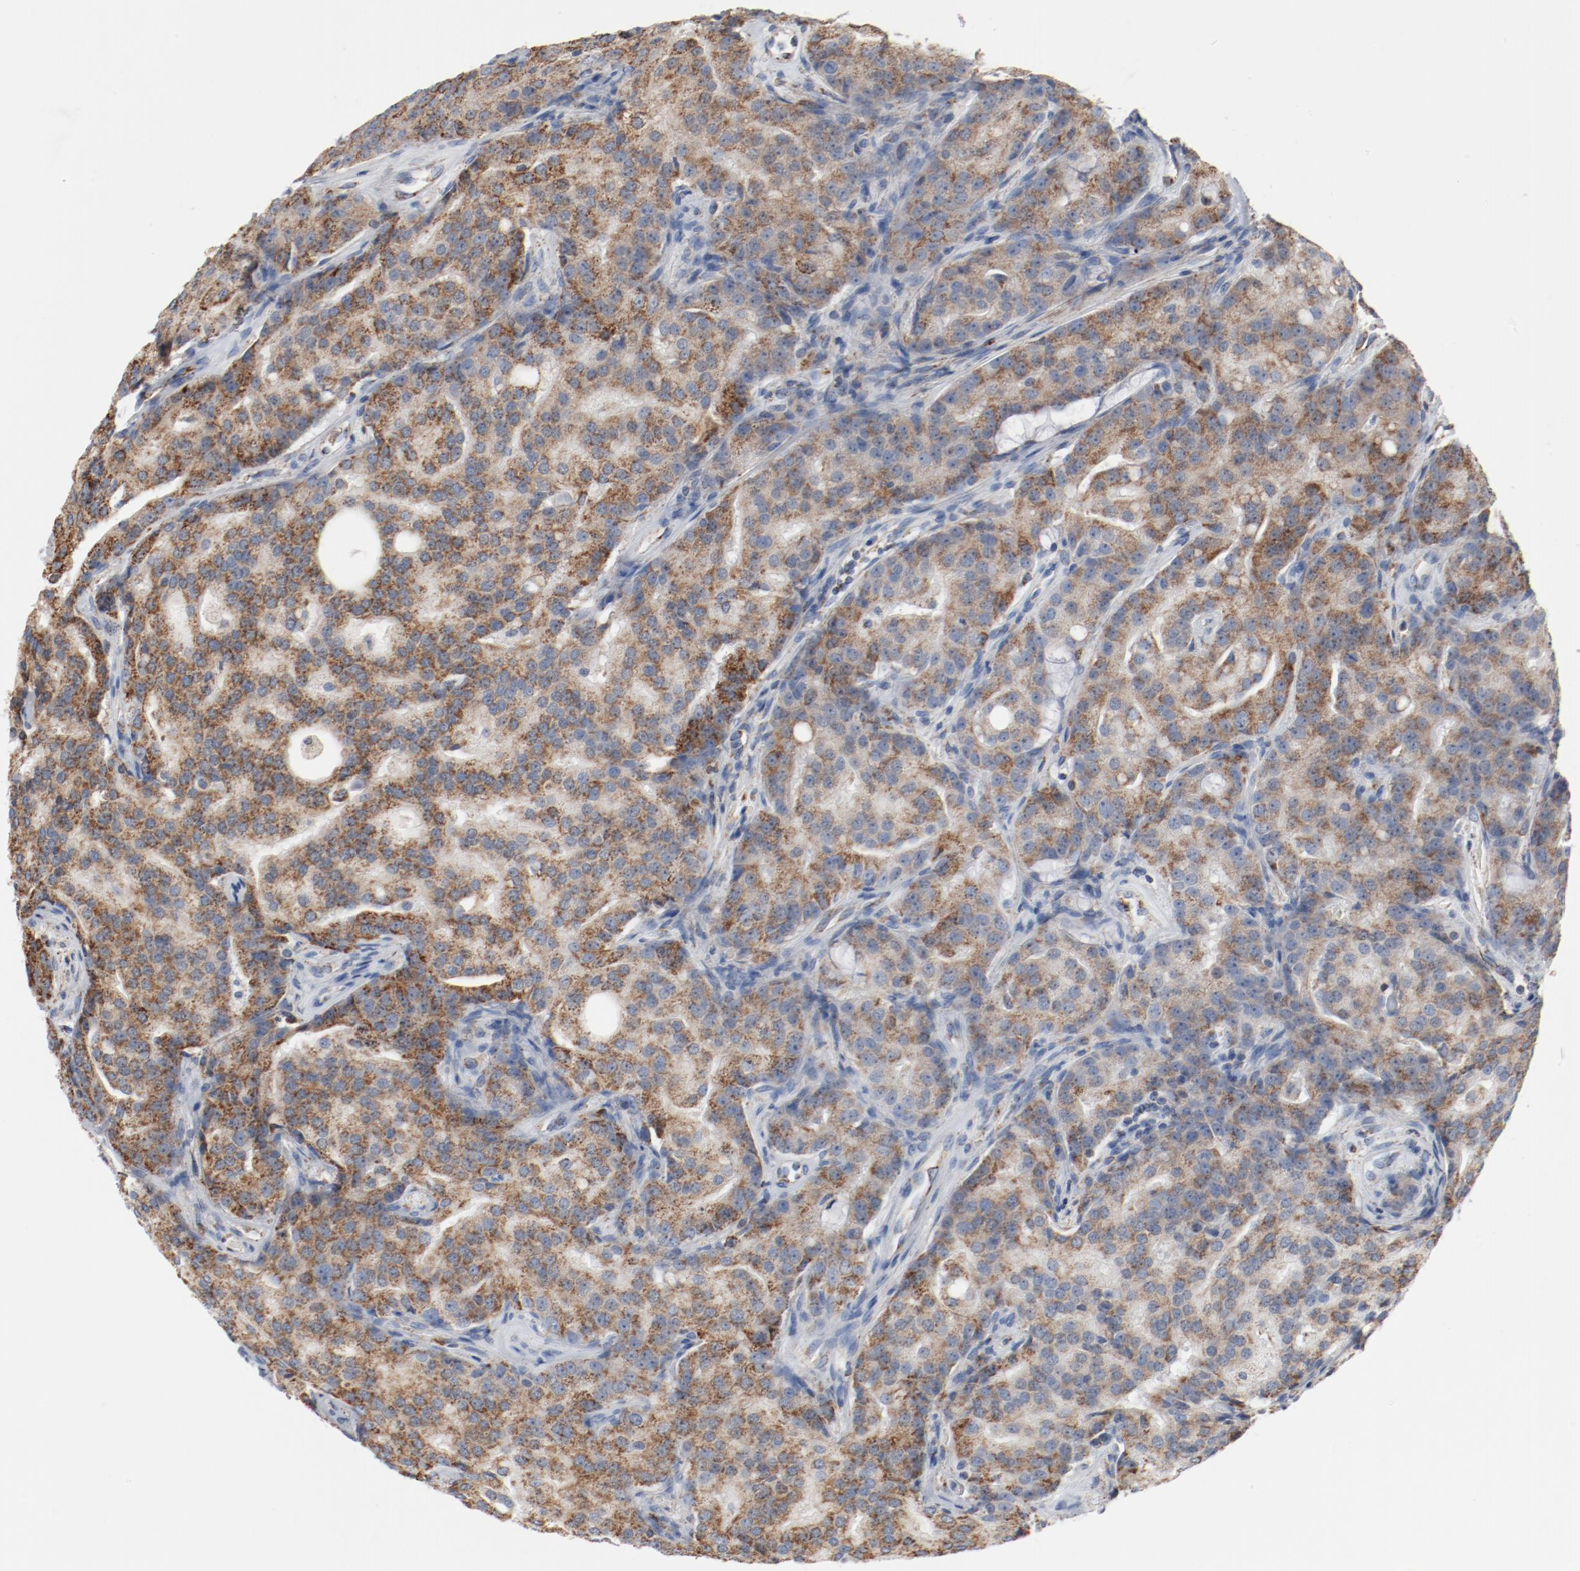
{"staining": {"intensity": "moderate", "quantity": ">75%", "location": "cytoplasmic/membranous"}, "tissue": "prostate cancer", "cell_type": "Tumor cells", "image_type": "cancer", "snomed": [{"axis": "morphology", "description": "Adenocarcinoma, High grade"}, {"axis": "topography", "description": "Prostate"}], "caption": "Protein expression analysis of prostate adenocarcinoma (high-grade) reveals moderate cytoplasmic/membranous expression in about >75% of tumor cells.", "gene": "NDUFB8", "patient": {"sex": "male", "age": 72}}